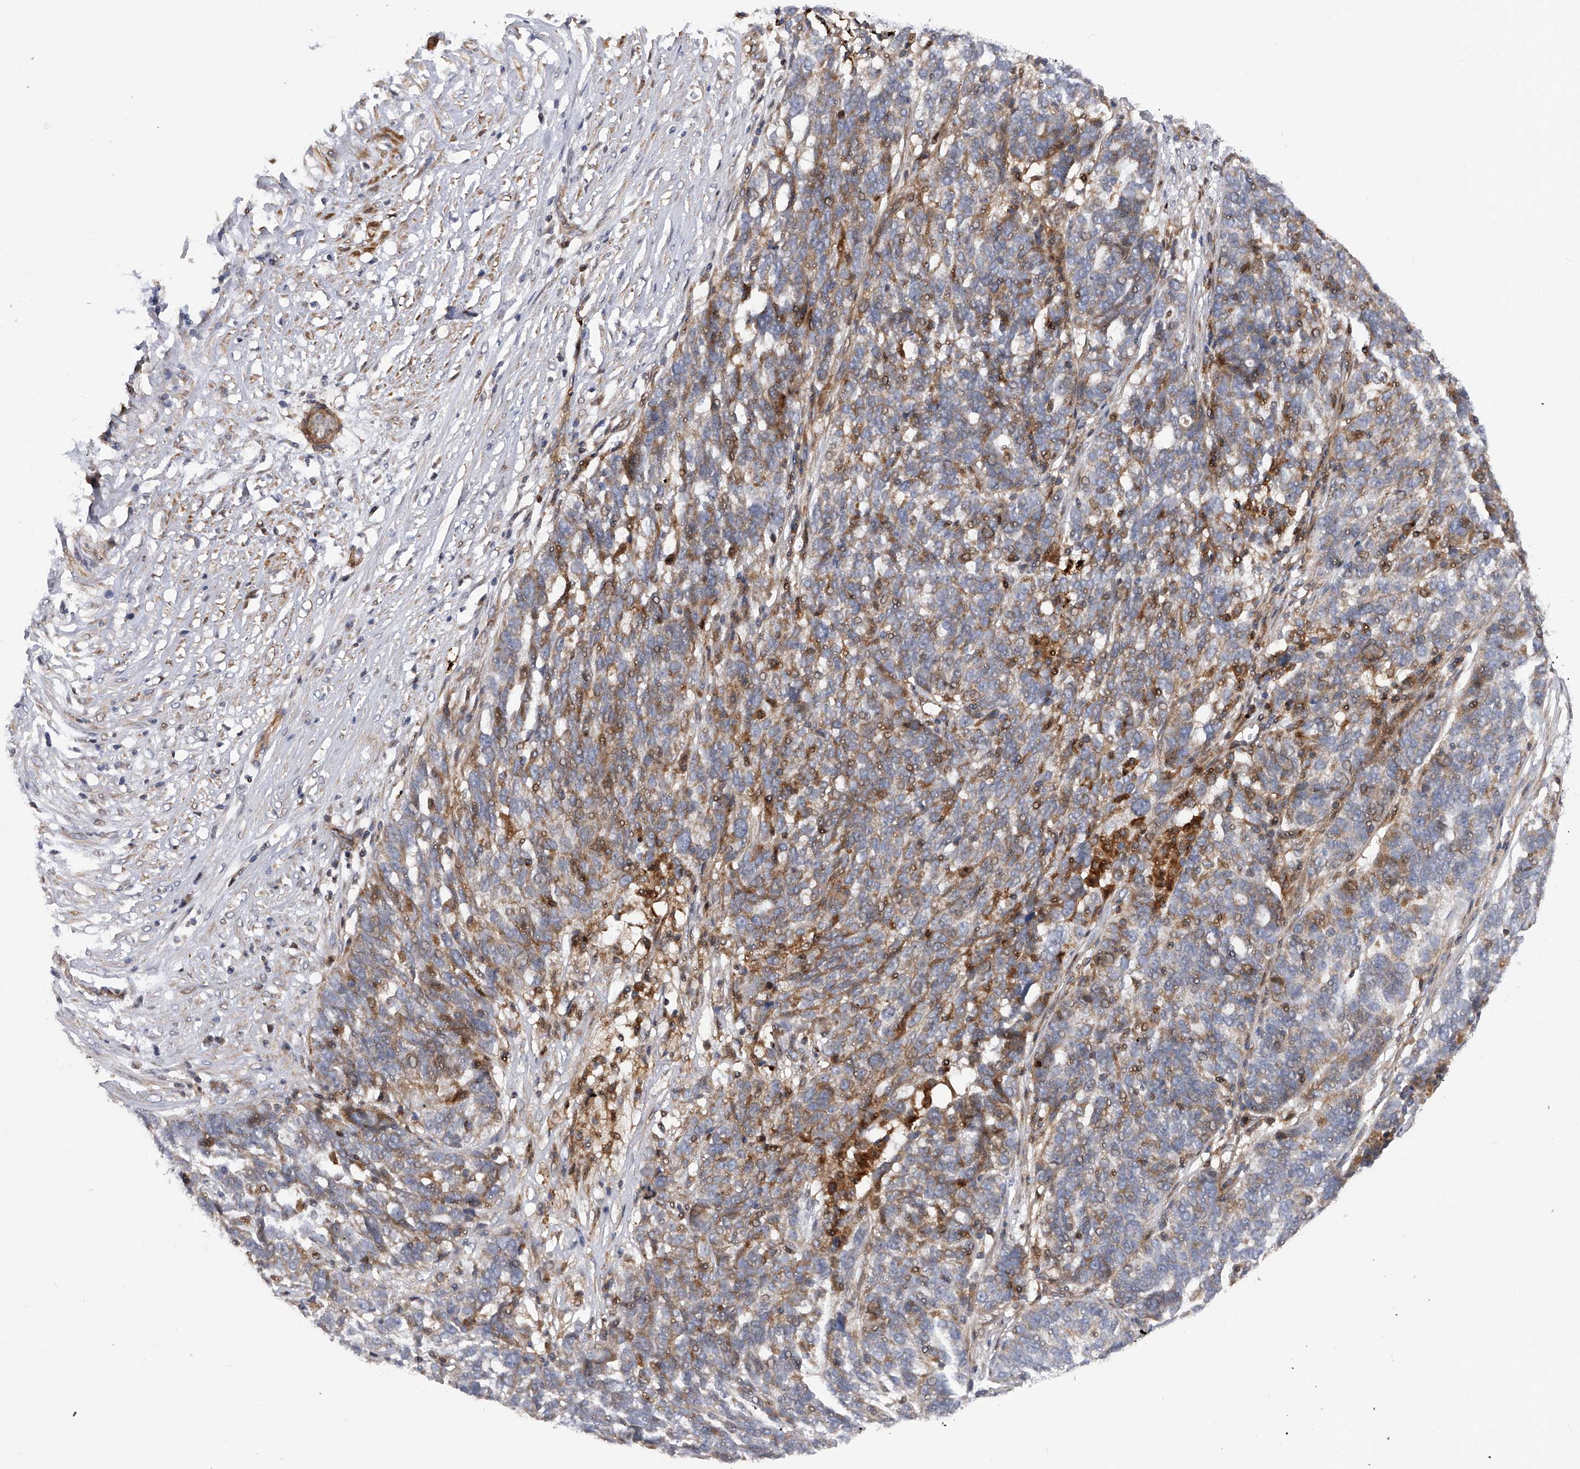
{"staining": {"intensity": "weak", "quantity": "25%-75%", "location": "cytoplasmic/membranous"}, "tissue": "ovarian cancer", "cell_type": "Tumor cells", "image_type": "cancer", "snomed": [{"axis": "morphology", "description": "Cystadenocarcinoma, serous, NOS"}, {"axis": "topography", "description": "Ovary"}], "caption": "Immunohistochemical staining of human ovarian cancer exhibits low levels of weak cytoplasmic/membranous staining in about 25%-75% of tumor cells.", "gene": "PDSS2", "patient": {"sex": "female", "age": 59}}